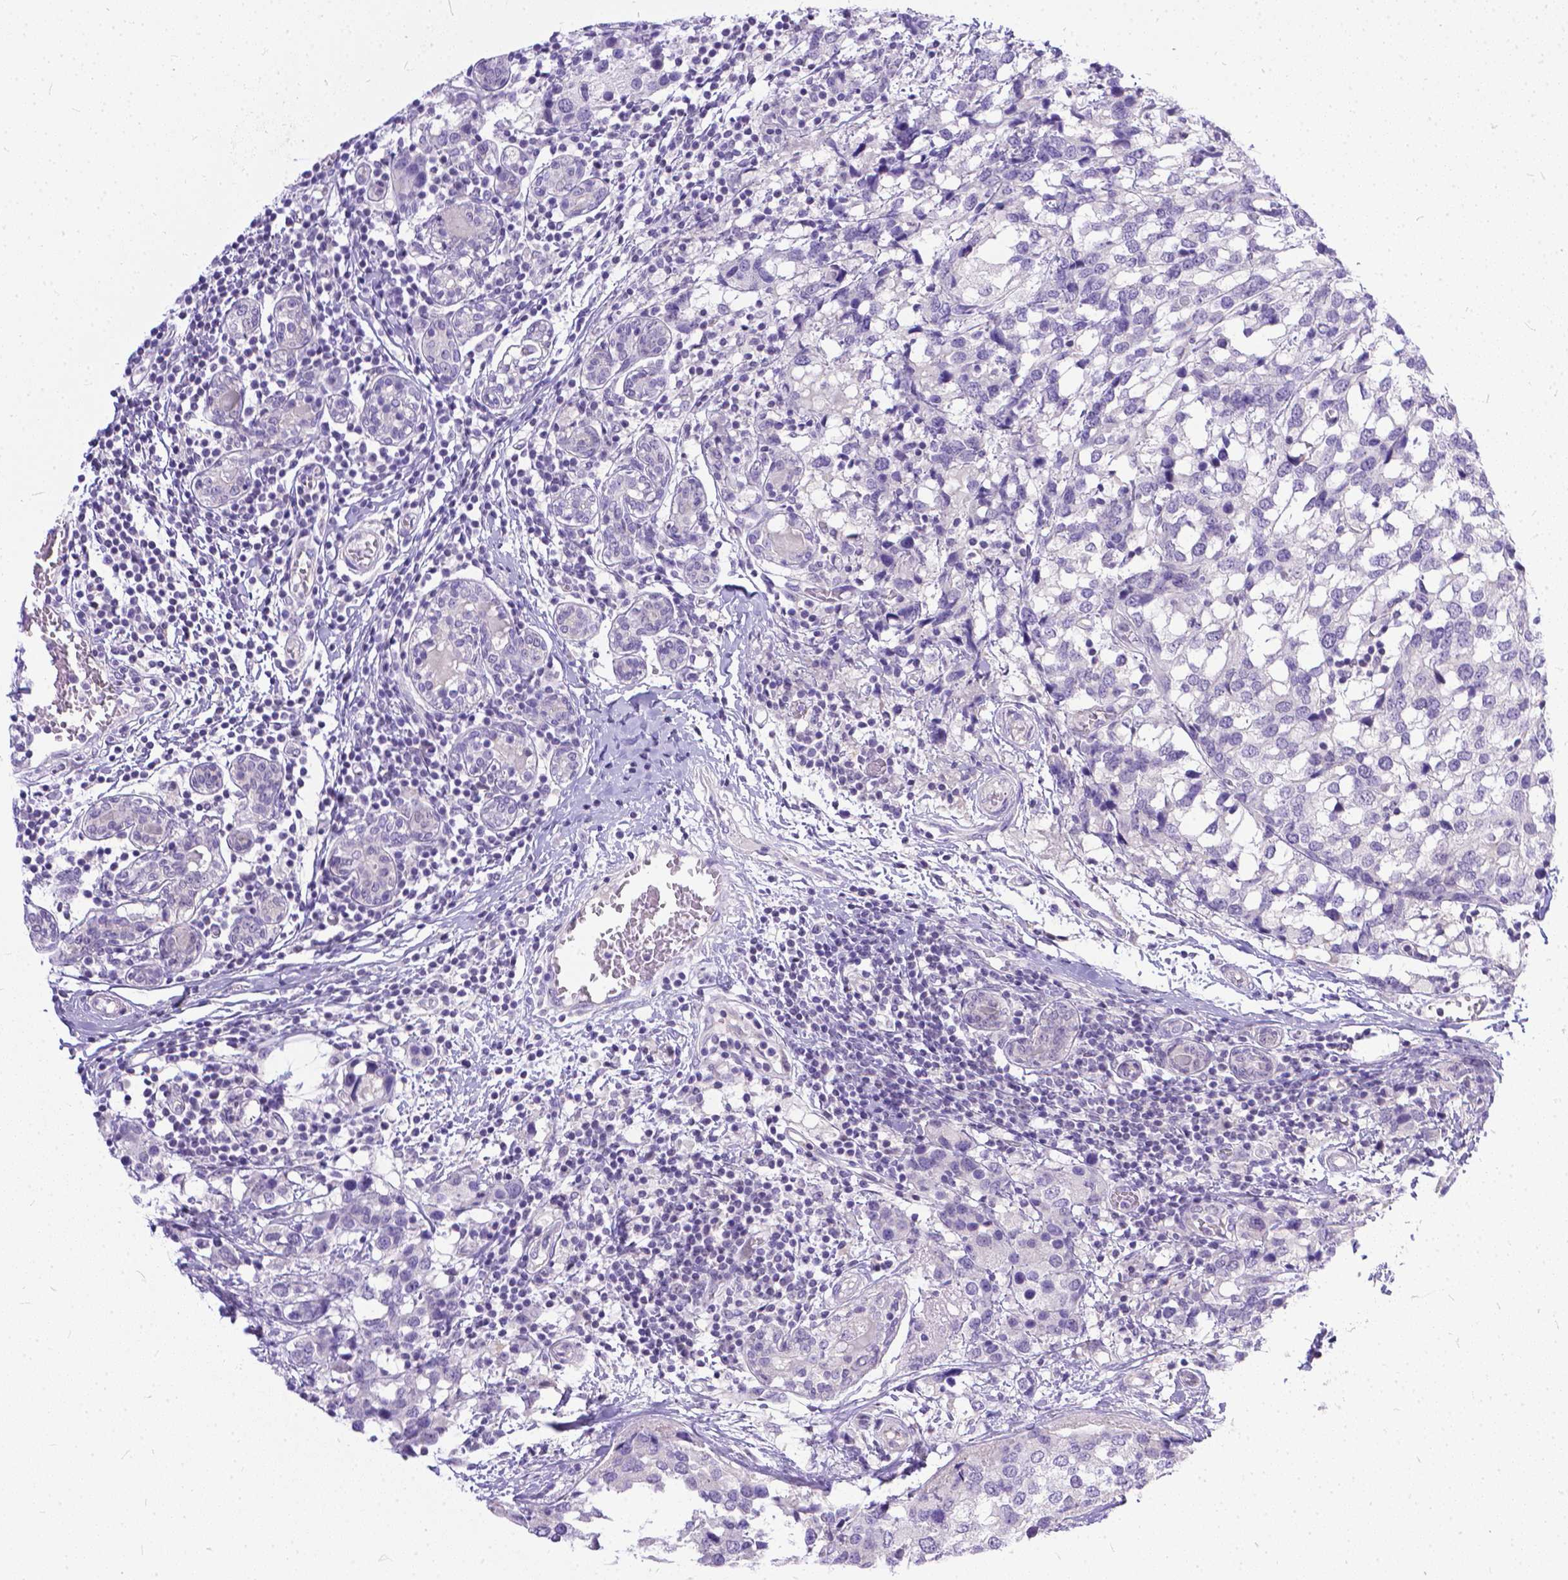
{"staining": {"intensity": "negative", "quantity": "none", "location": "none"}, "tissue": "breast cancer", "cell_type": "Tumor cells", "image_type": "cancer", "snomed": [{"axis": "morphology", "description": "Lobular carcinoma"}, {"axis": "topography", "description": "Breast"}], "caption": "Immunohistochemistry (IHC) of human breast cancer (lobular carcinoma) exhibits no expression in tumor cells.", "gene": "TTLL6", "patient": {"sex": "female", "age": 59}}